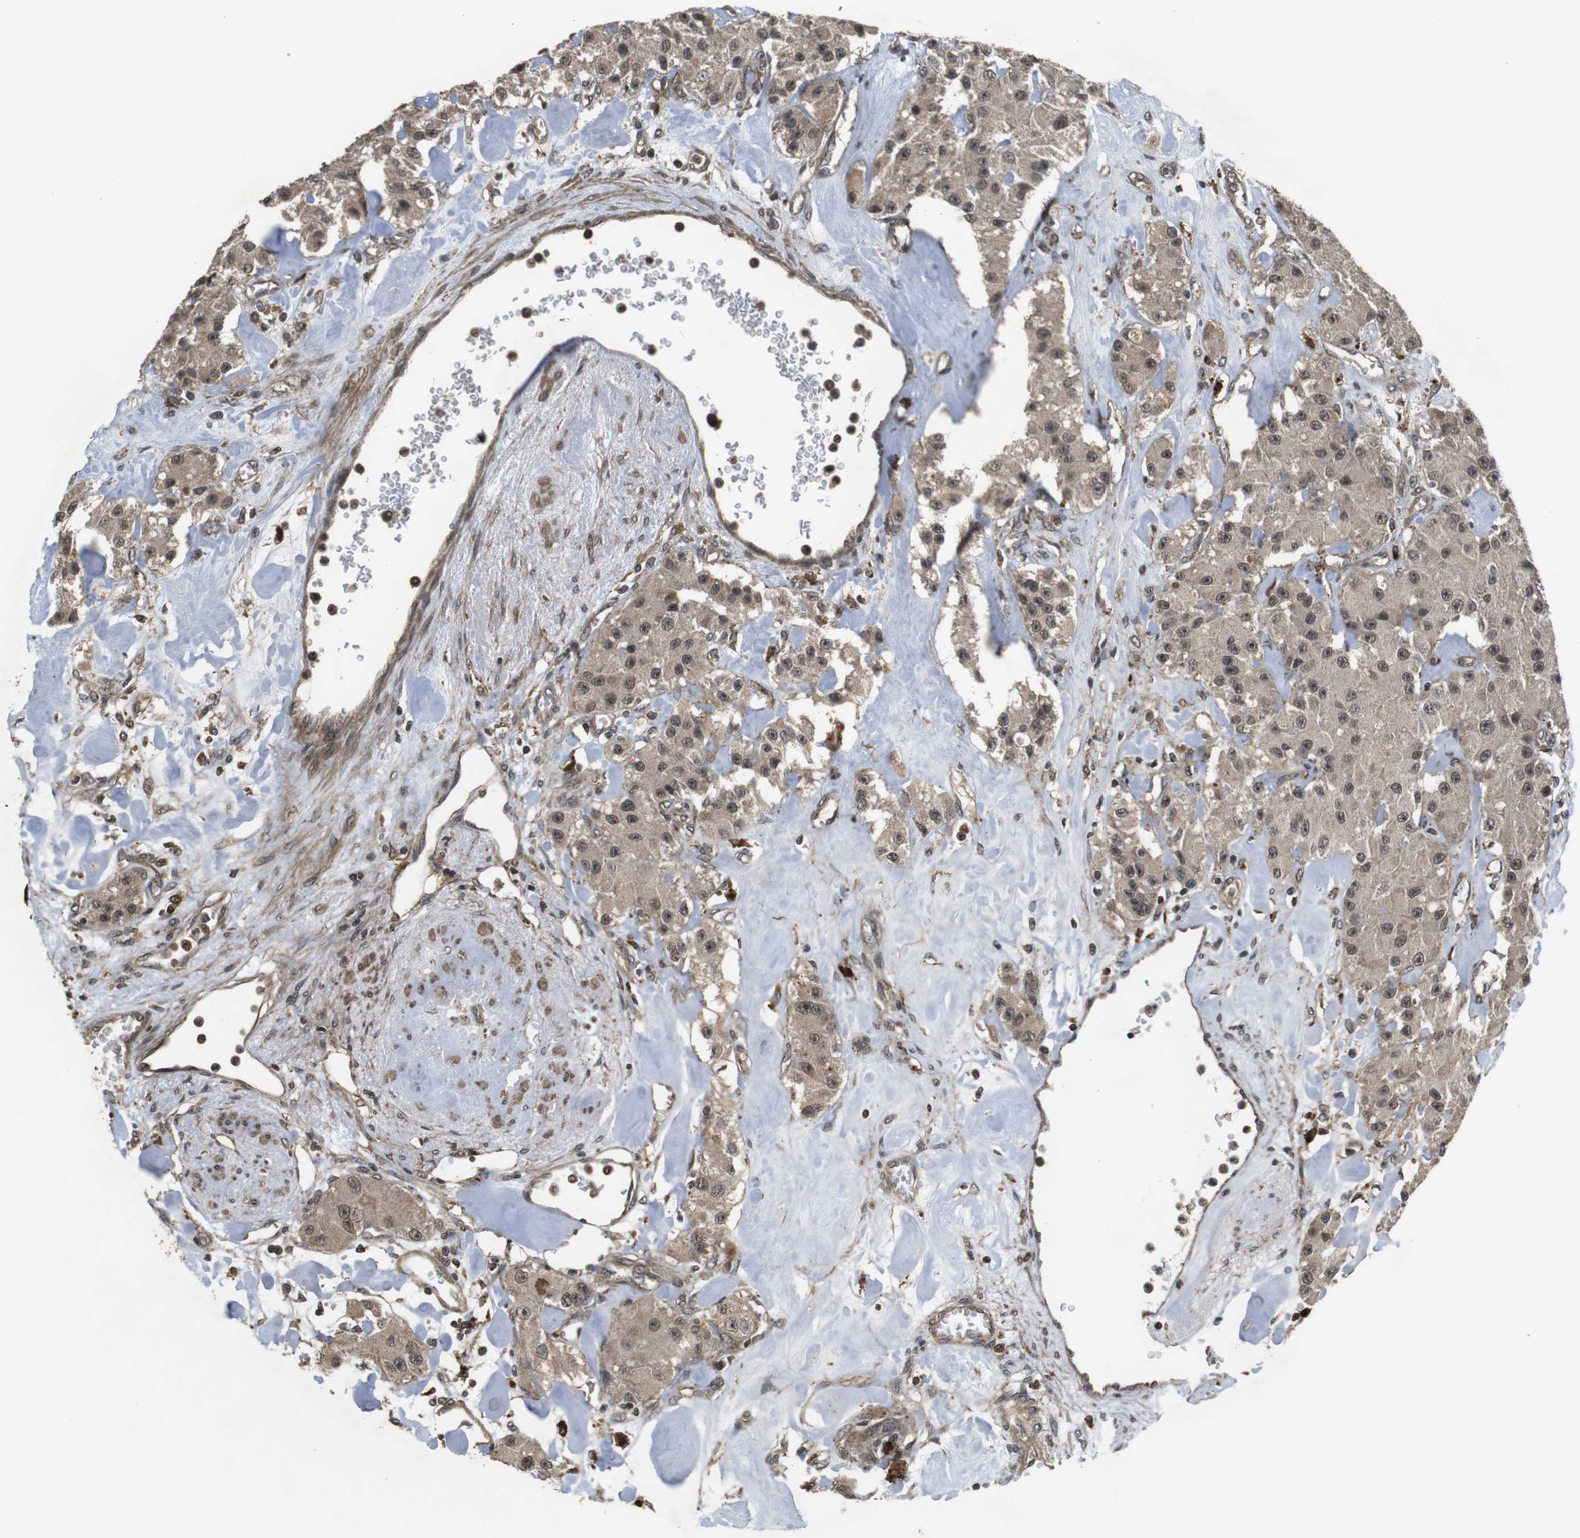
{"staining": {"intensity": "weak", "quantity": ">75%", "location": "cytoplasmic/membranous,nuclear"}, "tissue": "carcinoid", "cell_type": "Tumor cells", "image_type": "cancer", "snomed": [{"axis": "morphology", "description": "Carcinoid, malignant, NOS"}, {"axis": "topography", "description": "Pancreas"}], "caption": "Protein staining by immunohistochemistry exhibits weak cytoplasmic/membranous and nuclear expression in about >75% of tumor cells in carcinoid.", "gene": "FZD10", "patient": {"sex": "male", "age": 41}}